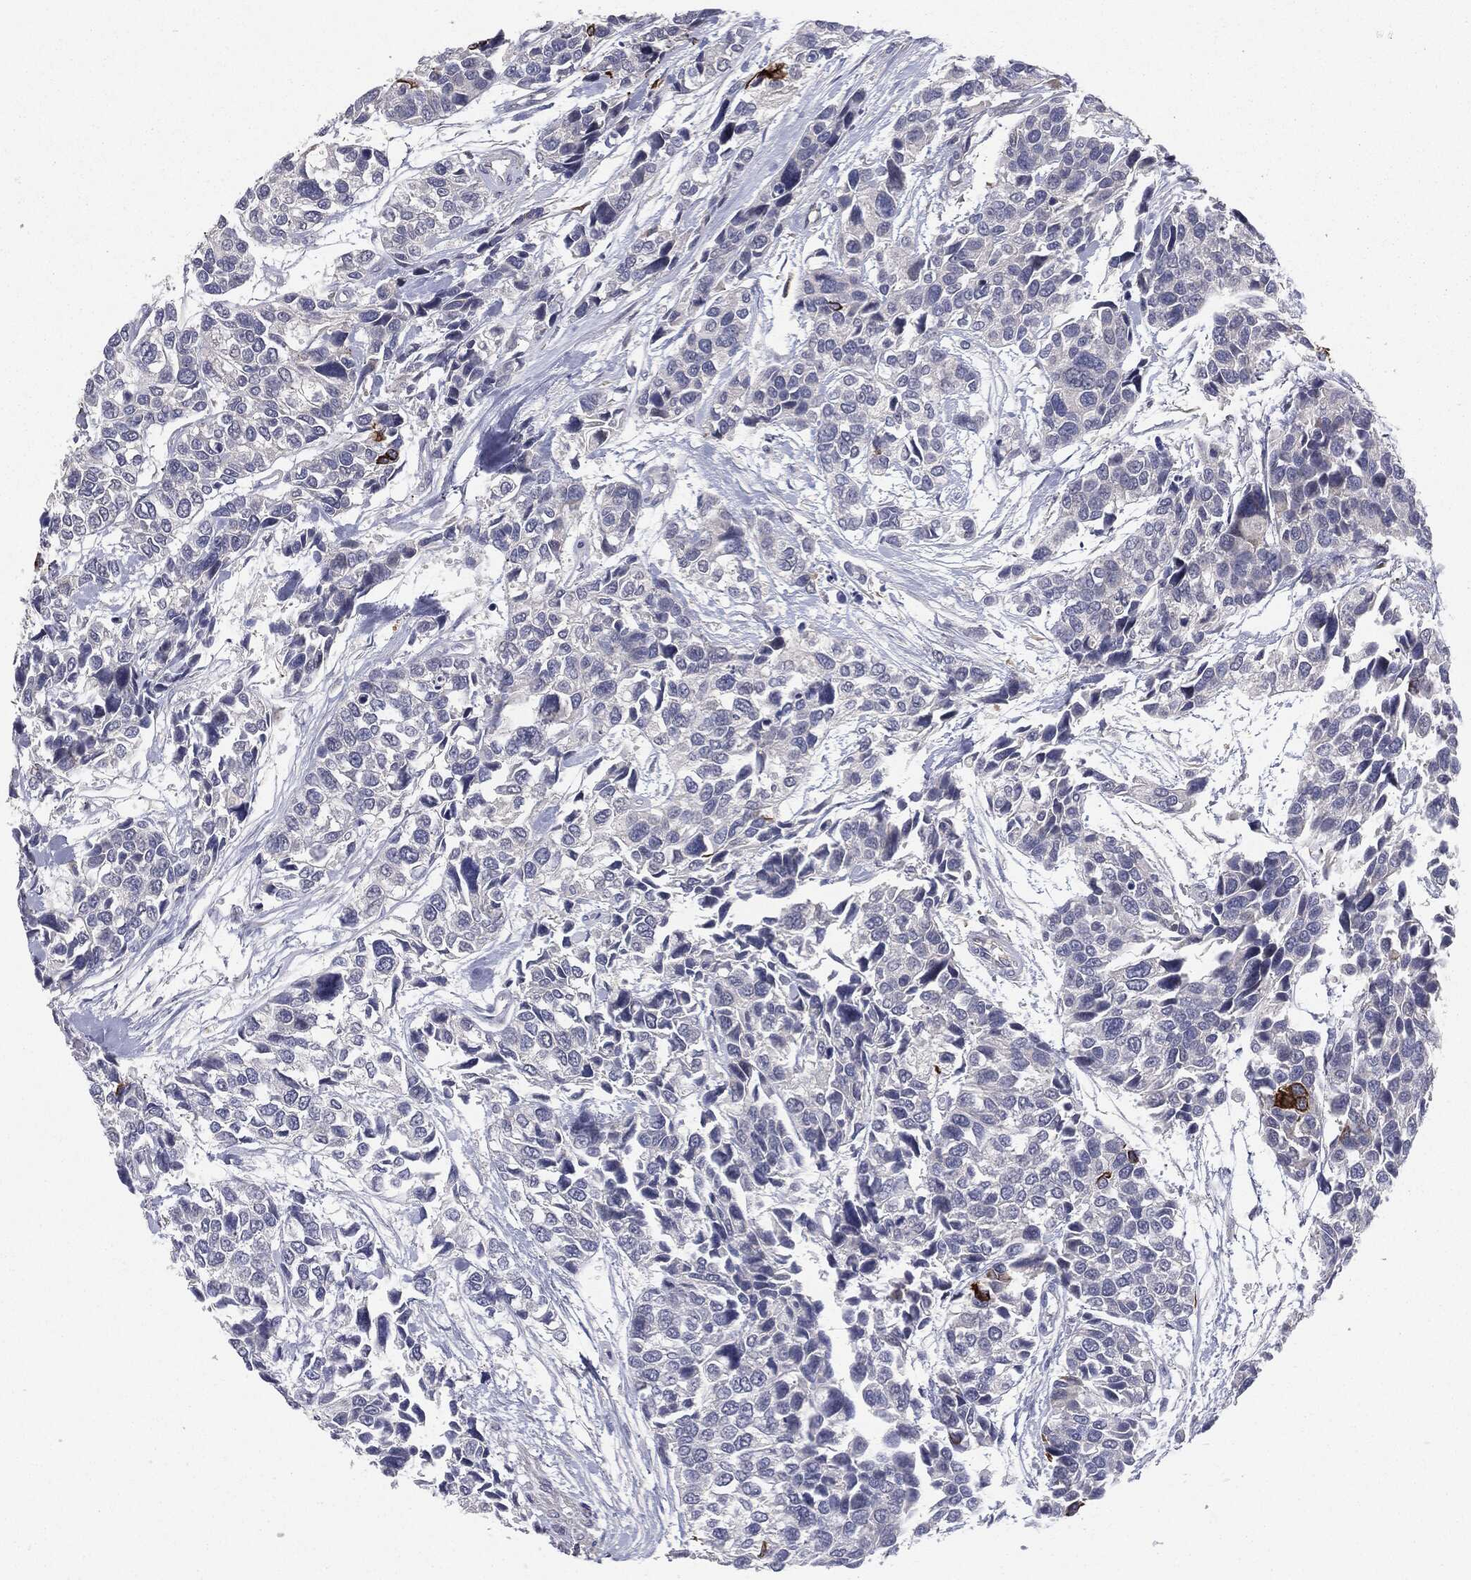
{"staining": {"intensity": "negative", "quantity": "none", "location": "none"}, "tissue": "urothelial cancer", "cell_type": "Tumor cells", "image_type": "cancer", "snomed": [{"axis": "morphology", "description": "Urothelial carcinoma, High grade"}, {"axis": "topography", "description": "Urinary bladder"}], "caption": "Protein analysis of urothelial carcinoma (high-grade) shows no significant expression in tumor cells. Brightfield microscopy of immunohistochemistry (IHC) stained with DAB (brown) and hematoxylin (blue), captured at high magnification.", "gene": "KRT5", "patient": {"sex": "male", "age": 77}}